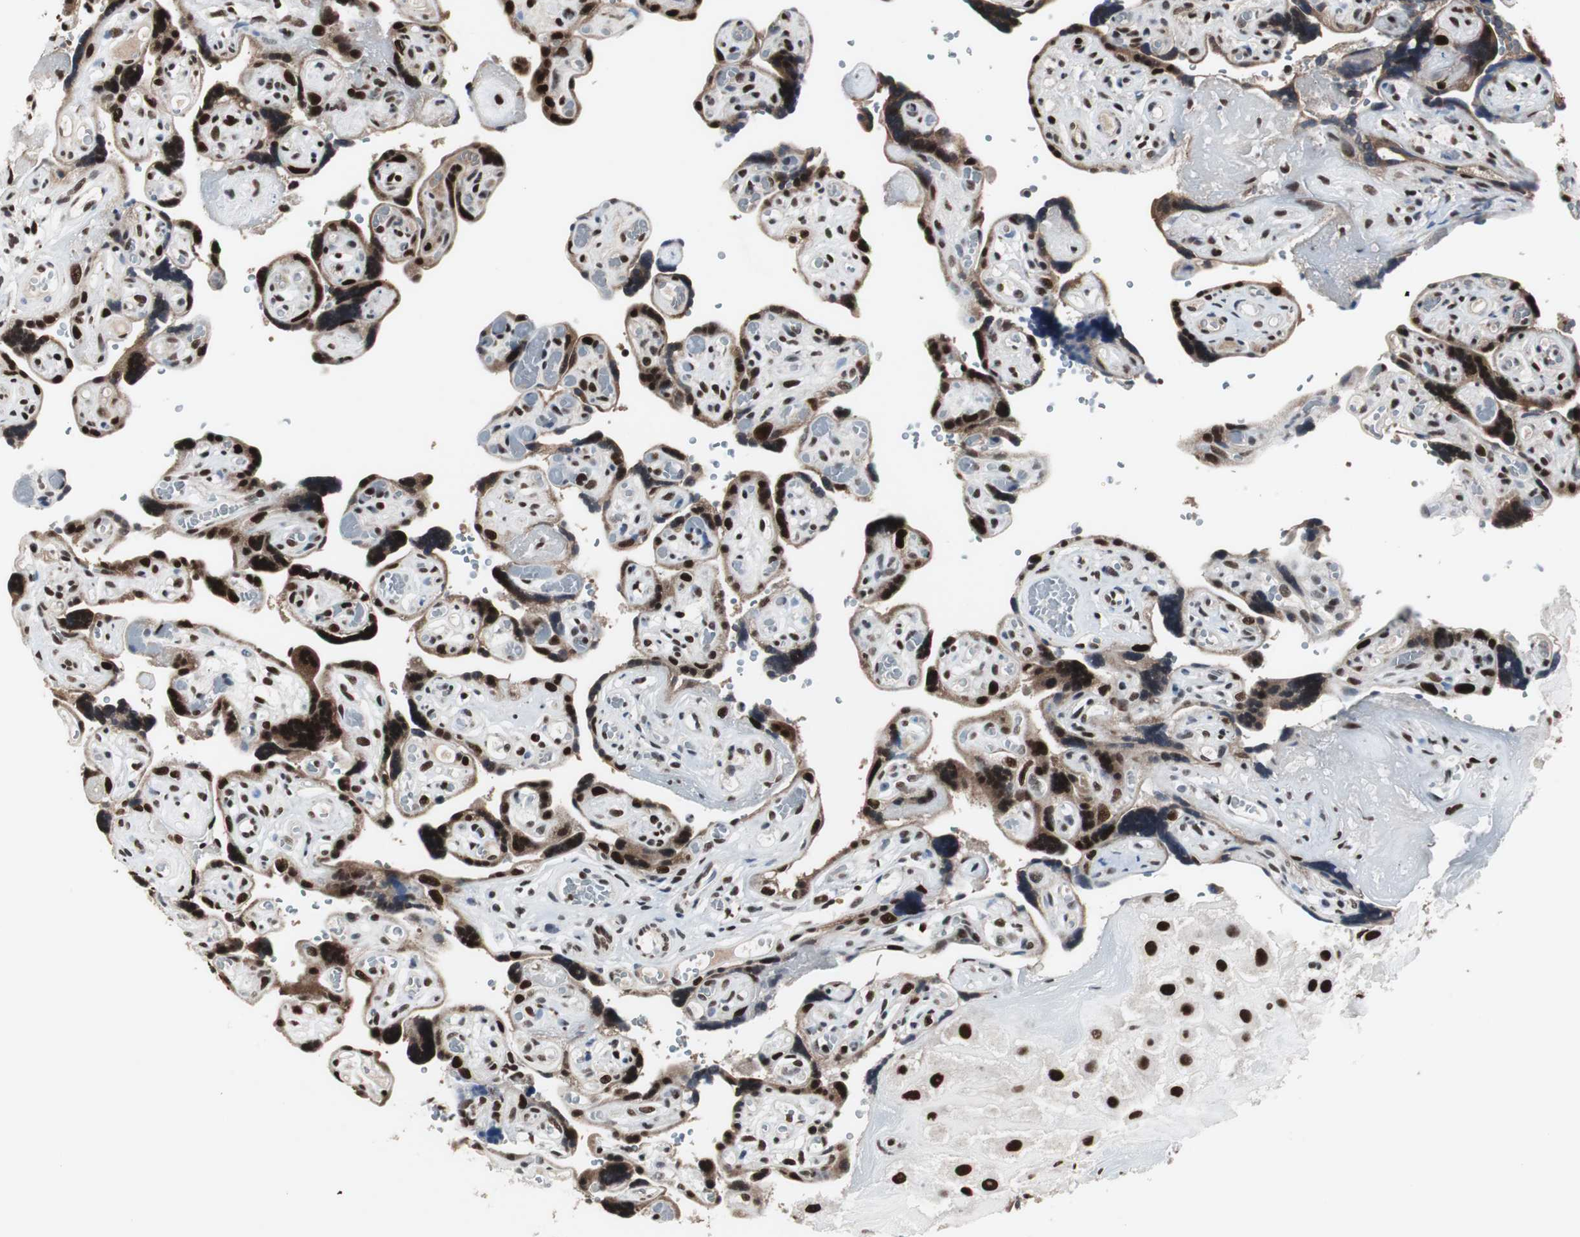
{"staining": {"intensity": "strong", "quantity": ">75%", "location": "nuclear"}, "tissue": "placenta", "cell_type": "Decidual cells", "image_type": "normal", "snomed": [{"axis": "morphology", "description": "Normal tissue, NOS"}, {"axis": "topography", "description": "Placenta"}], "caption": "A brown stain shows strong nuclear expression of a protein in decidual cells of benign placenta.", "gene": "RAD9A", "patient": {"sex": "female", "age": 30}}